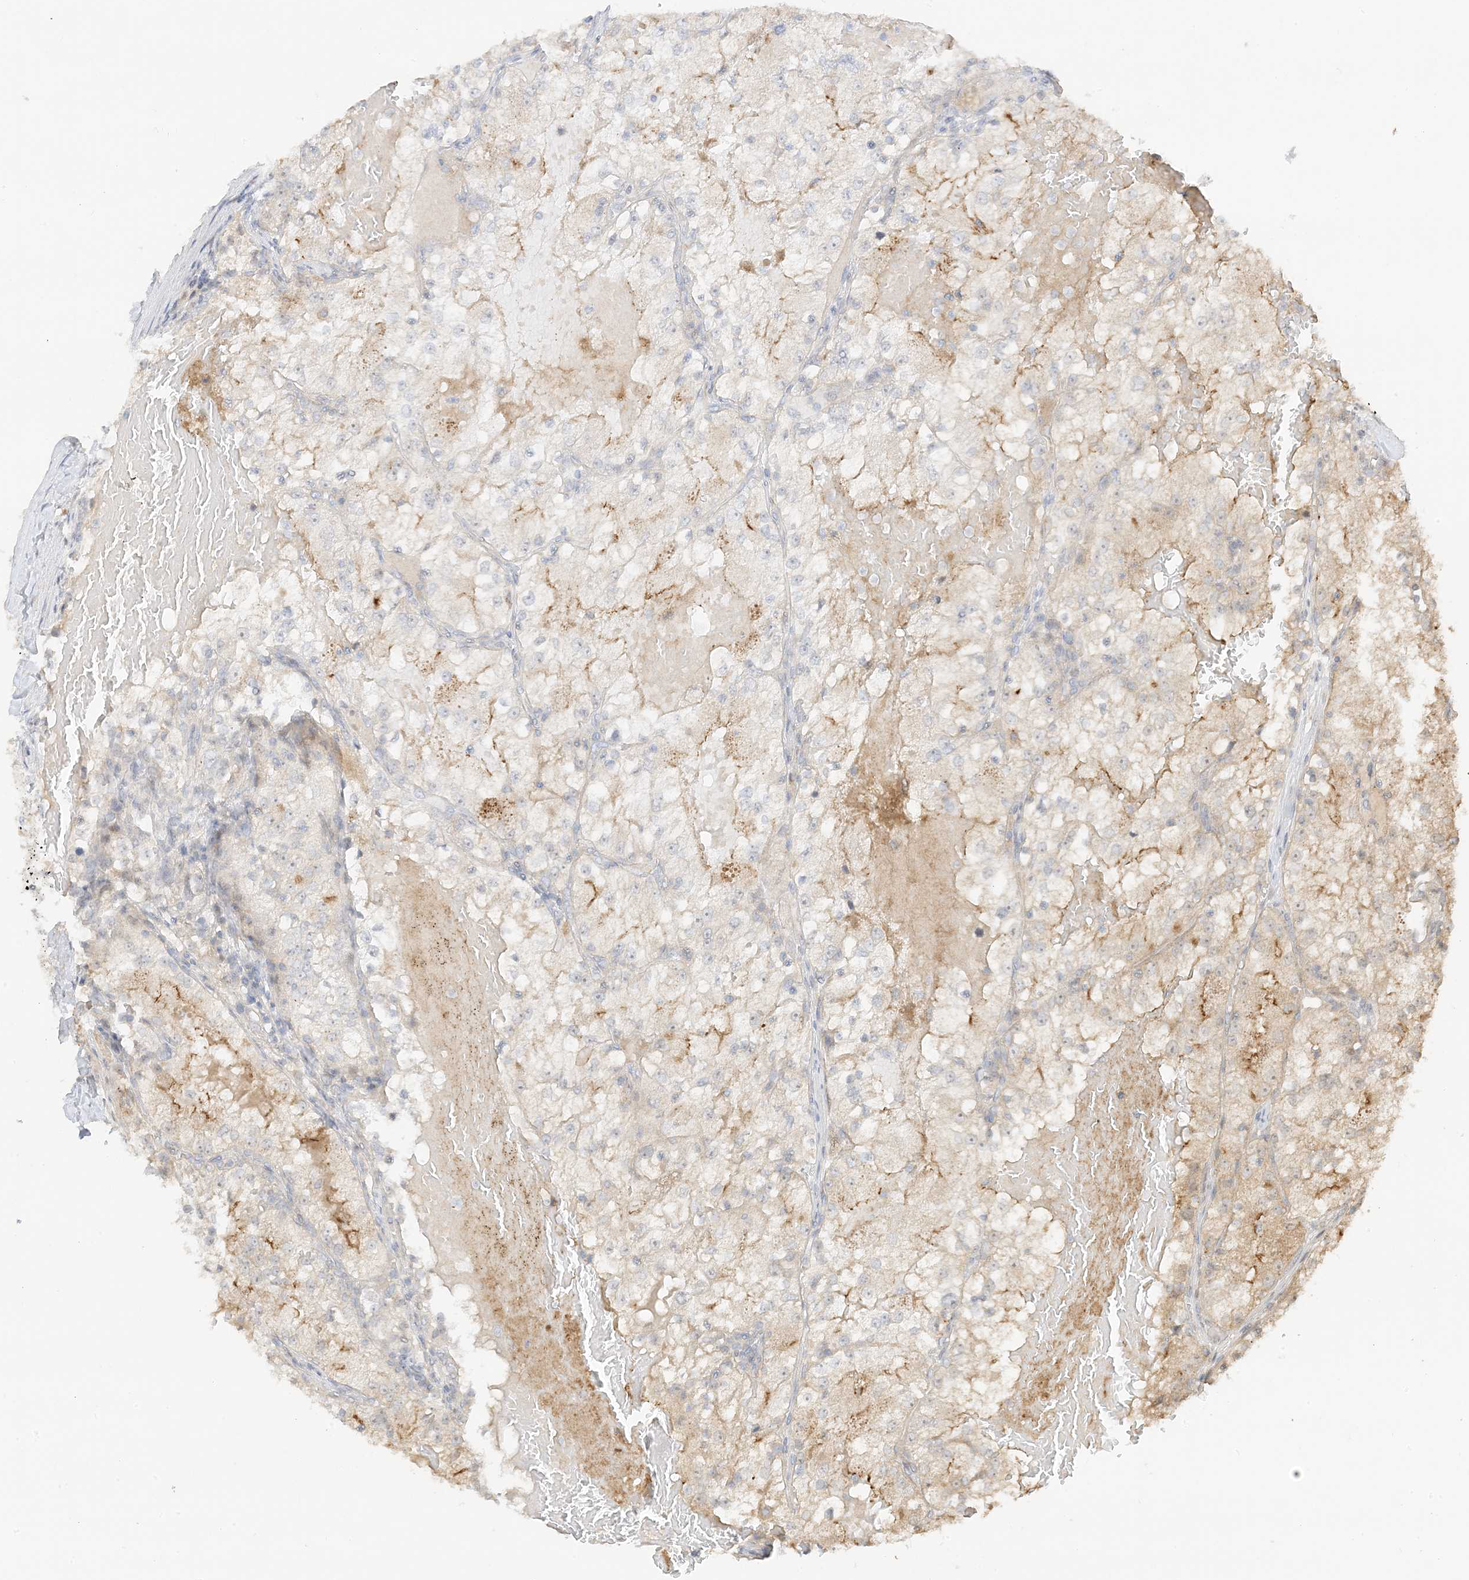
{"staining": {"intensity": "negative", "quantity": "none", "location": "none"}, "tissue": "renal cancer", "cell_type": "Tumor cells", "image_type": "cancer", "snomed": [{"axis": "morphology", "description": "Normal tissue, NOS"}, {"axis": "morphology", "description": "Adenocarcinoma, NOS"}, {"axis": "topography", "description": "Kidney"}], "caption": "Immunohistochemistry of adenocarcinoma (renal) demonstrates no expression in tumor cells. (Brightfield microscopy of DAB immunohistochemistry at high magnification).", "gene": "ETAA1", "patient": {"sex": "male", "age": 68}}